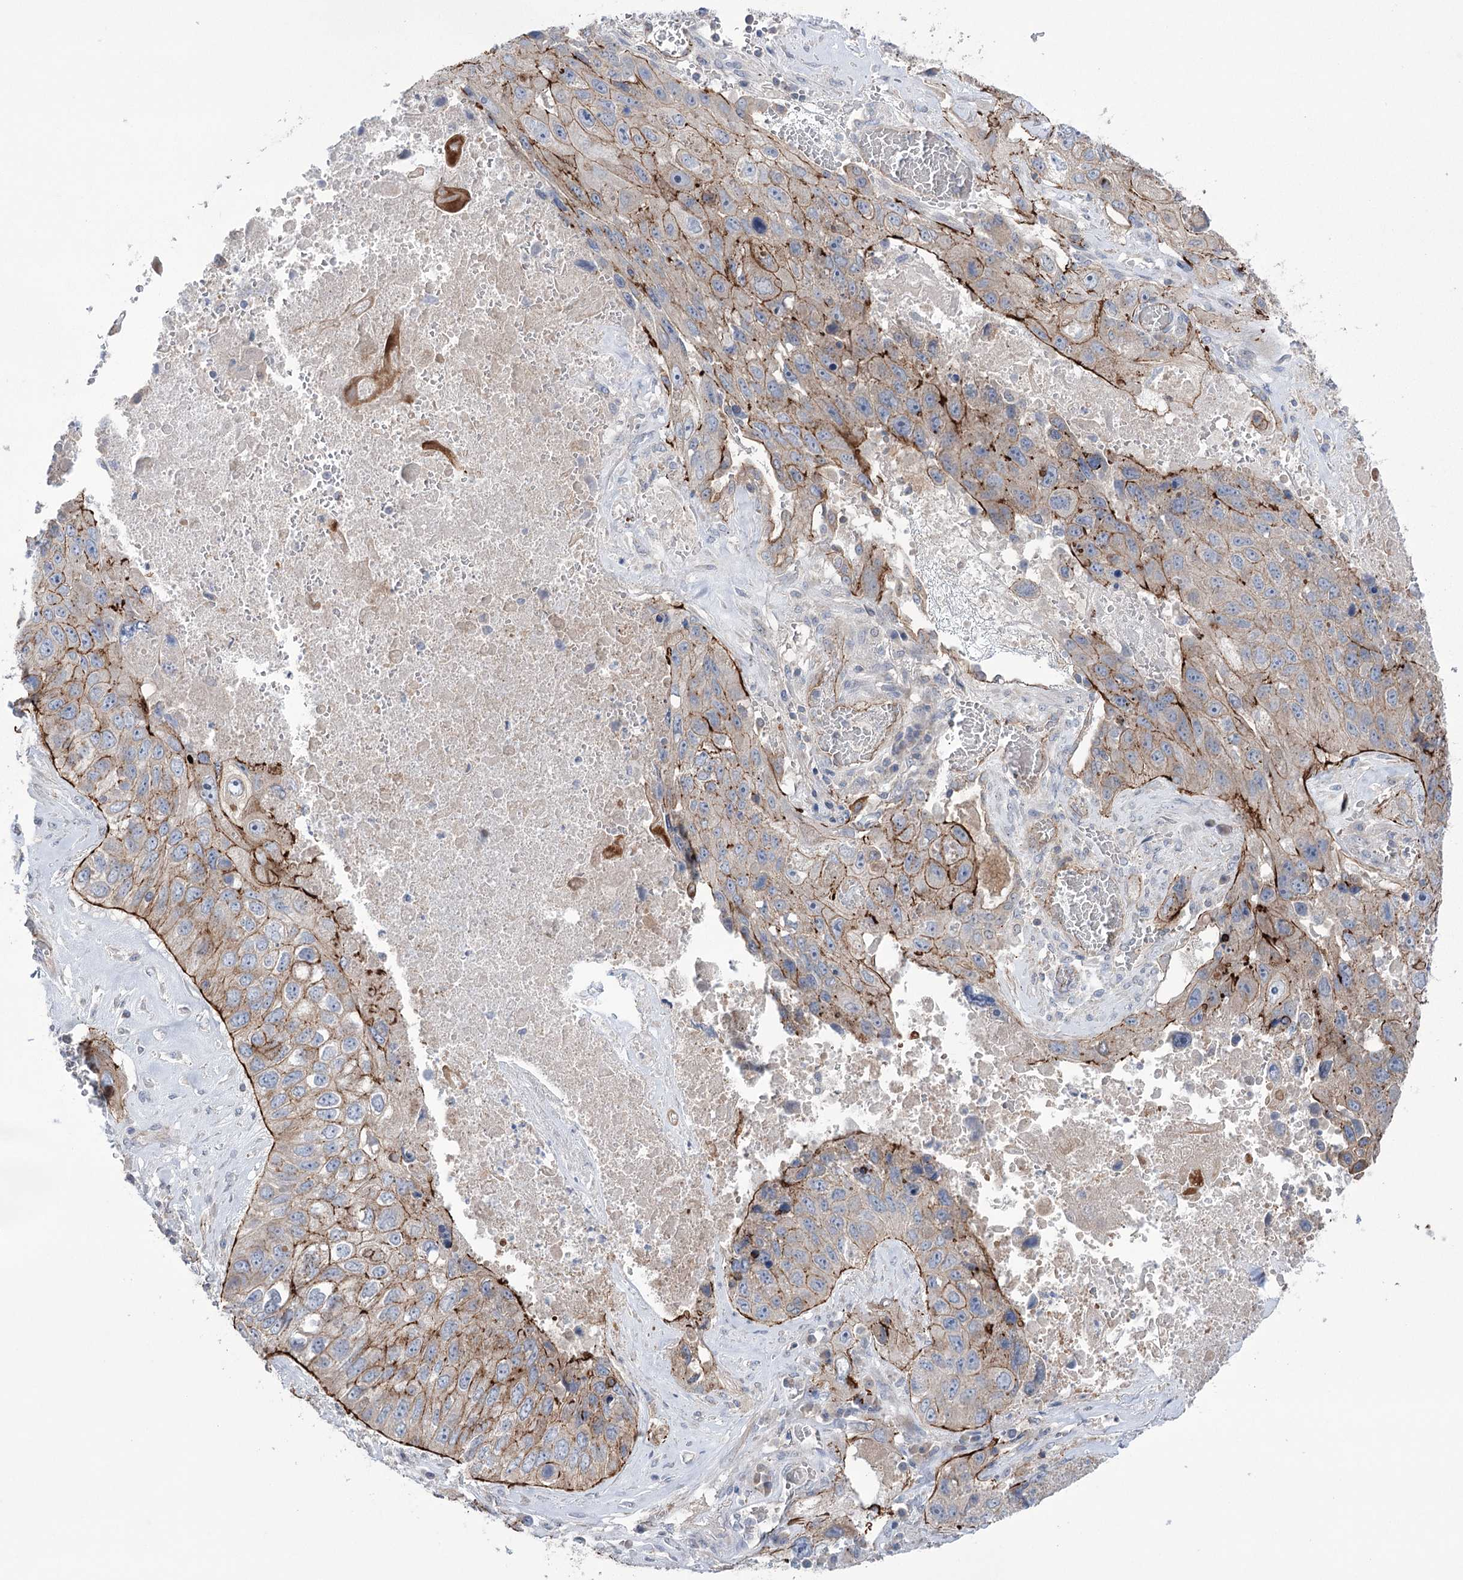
{"staining": {"intensity": "moderate", "quantity": "25%-75%", "location": "cytoplasmic/membranous"}, "tissue": "lung cancer", "cell_type": "Tumor cells", "image_type": "cancer", "snomed": [{"axis": "morphology", "description": "Squamous cell carcinoma, NOS"}, {"axis": "topography", "description": "Lung"}], "caption": "Moderate cytoplasmic/membranous expression is appreciated in approximately 25%-75% of tumor cells in squamous cell carcinoma (lung).", "gene": "TRIM71", "patient": {"sex": "male", "age": 61}}